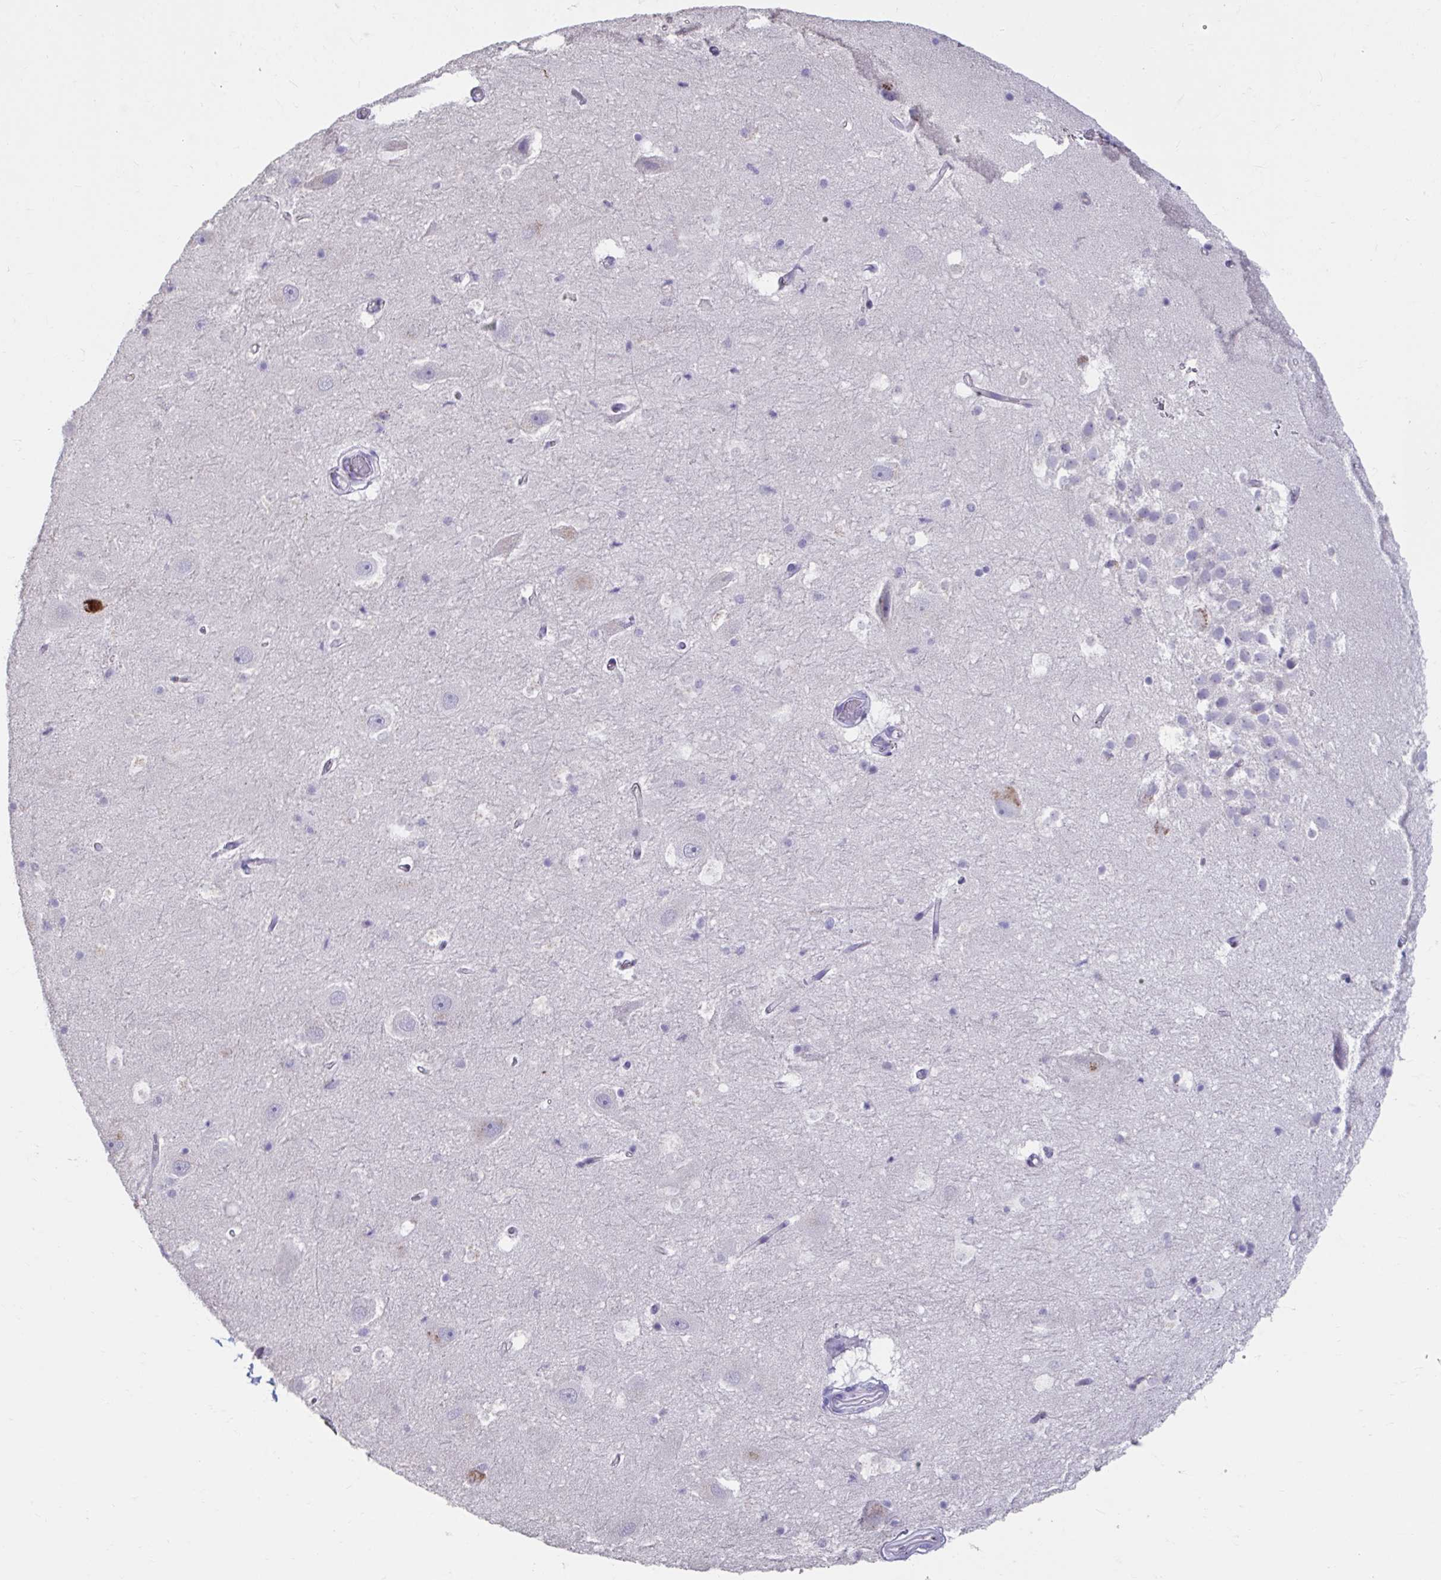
{"staining": {"intensity": "negative", "quantity": "none", "location": "none"}, "tissue": "hippocampus", "cell_type": "Glial cells", "image_type": "normal", "snomed": [{"axis": "morphology", "description": "Normal tissue, NOS"}, {"axis": "topography", "description": "Hippocampus"}], "caption": "Human hippocampus stained for a protein using immunohistochemistry reveals no staining in glial cells.", "gene": "GPR162", "patient": {"sex": "male", "age": 26}}